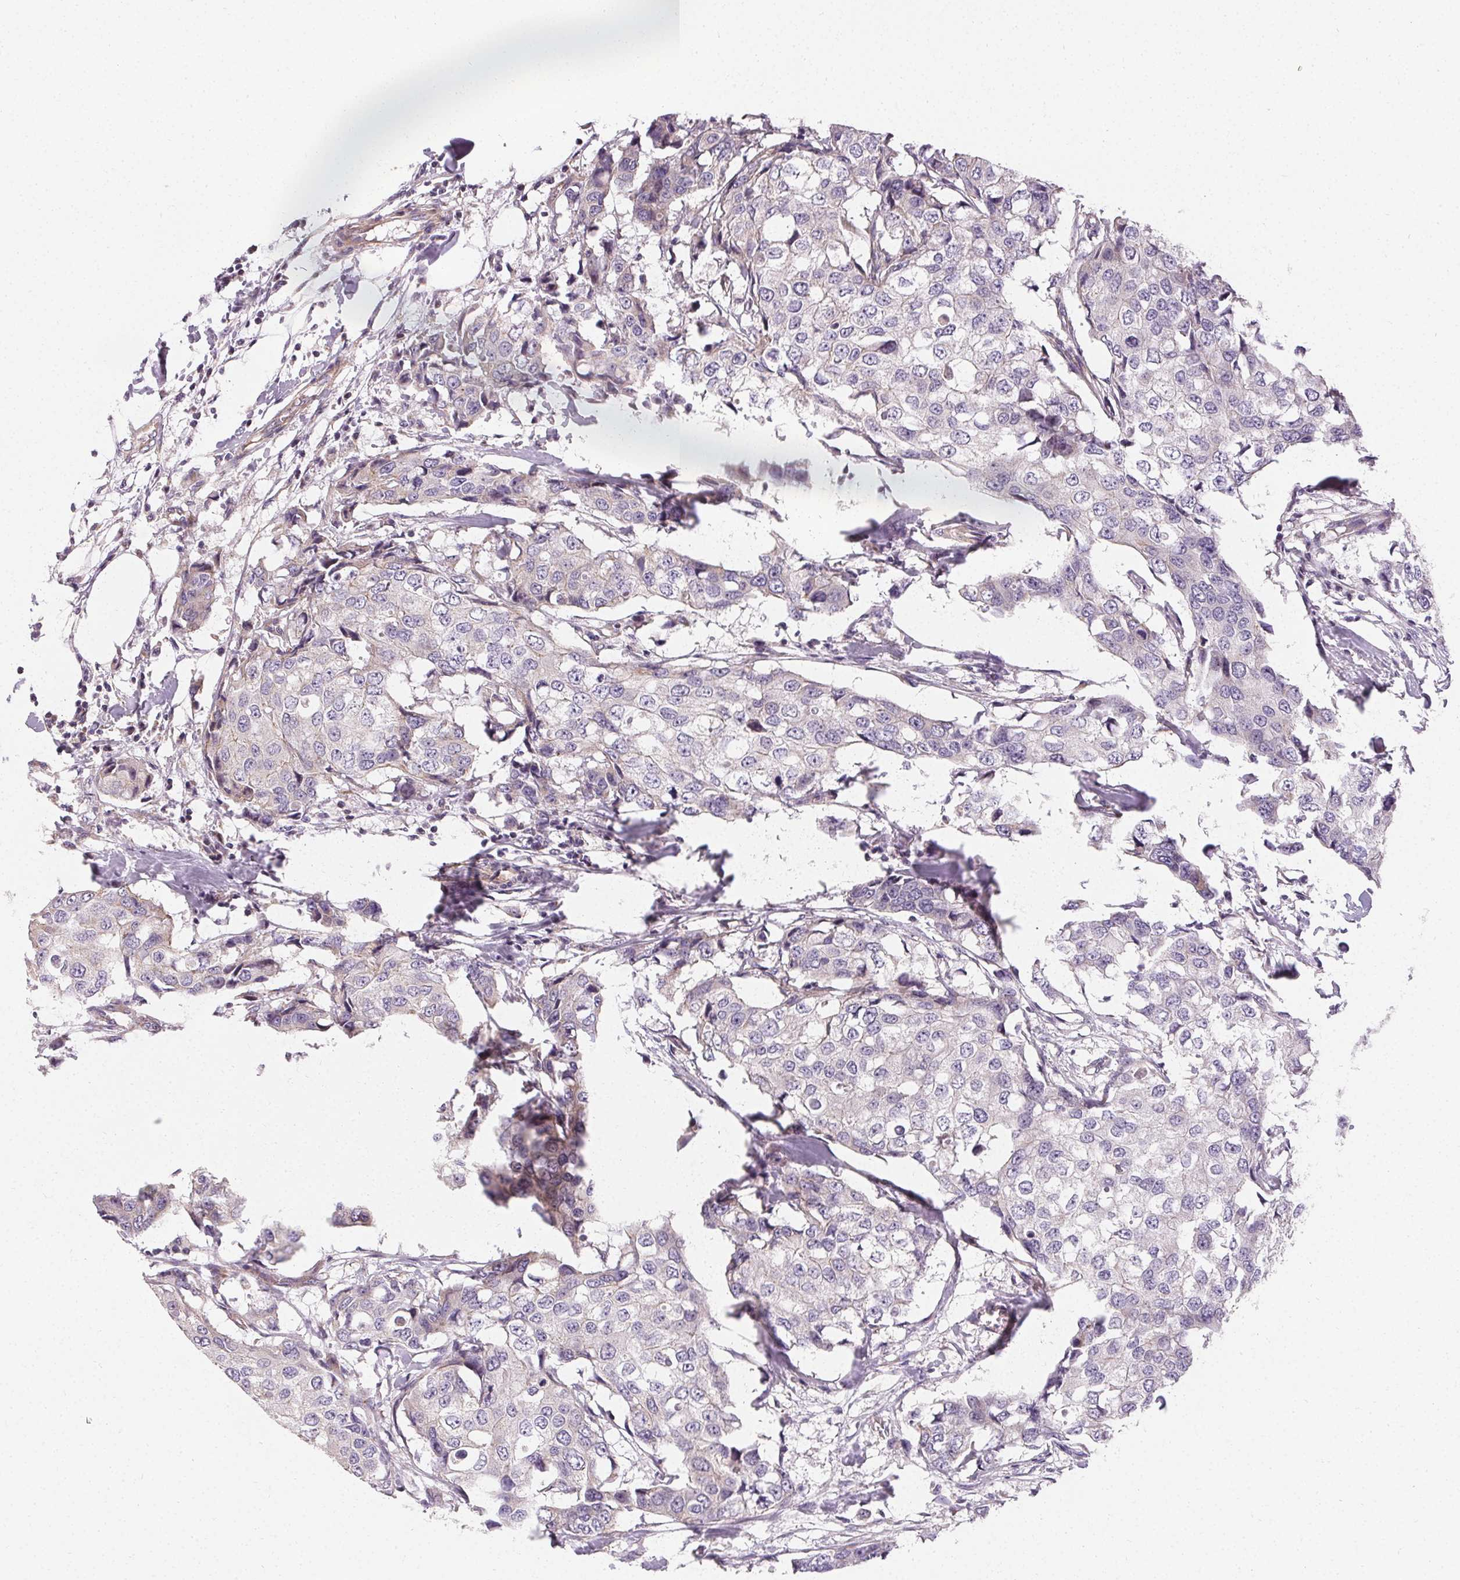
{"staining": {"intensity": "negative", "quantity": "none", "location": "none"}, "tissue": "breast cancer", "cell_type": "Tumor cells", "image_type": "cancer", "snomed": [{"axis": "morphology", "description": "Duct carcinoma"}, {"axis": "topography", "description": "Breast"}], "caption": "Histopathology image shows no protein positivity in tumor cells of invasive ductal carcinoma (breast) tissue.", "gene": "APLP1", "patient": {"sex": "female", "age": 27}}